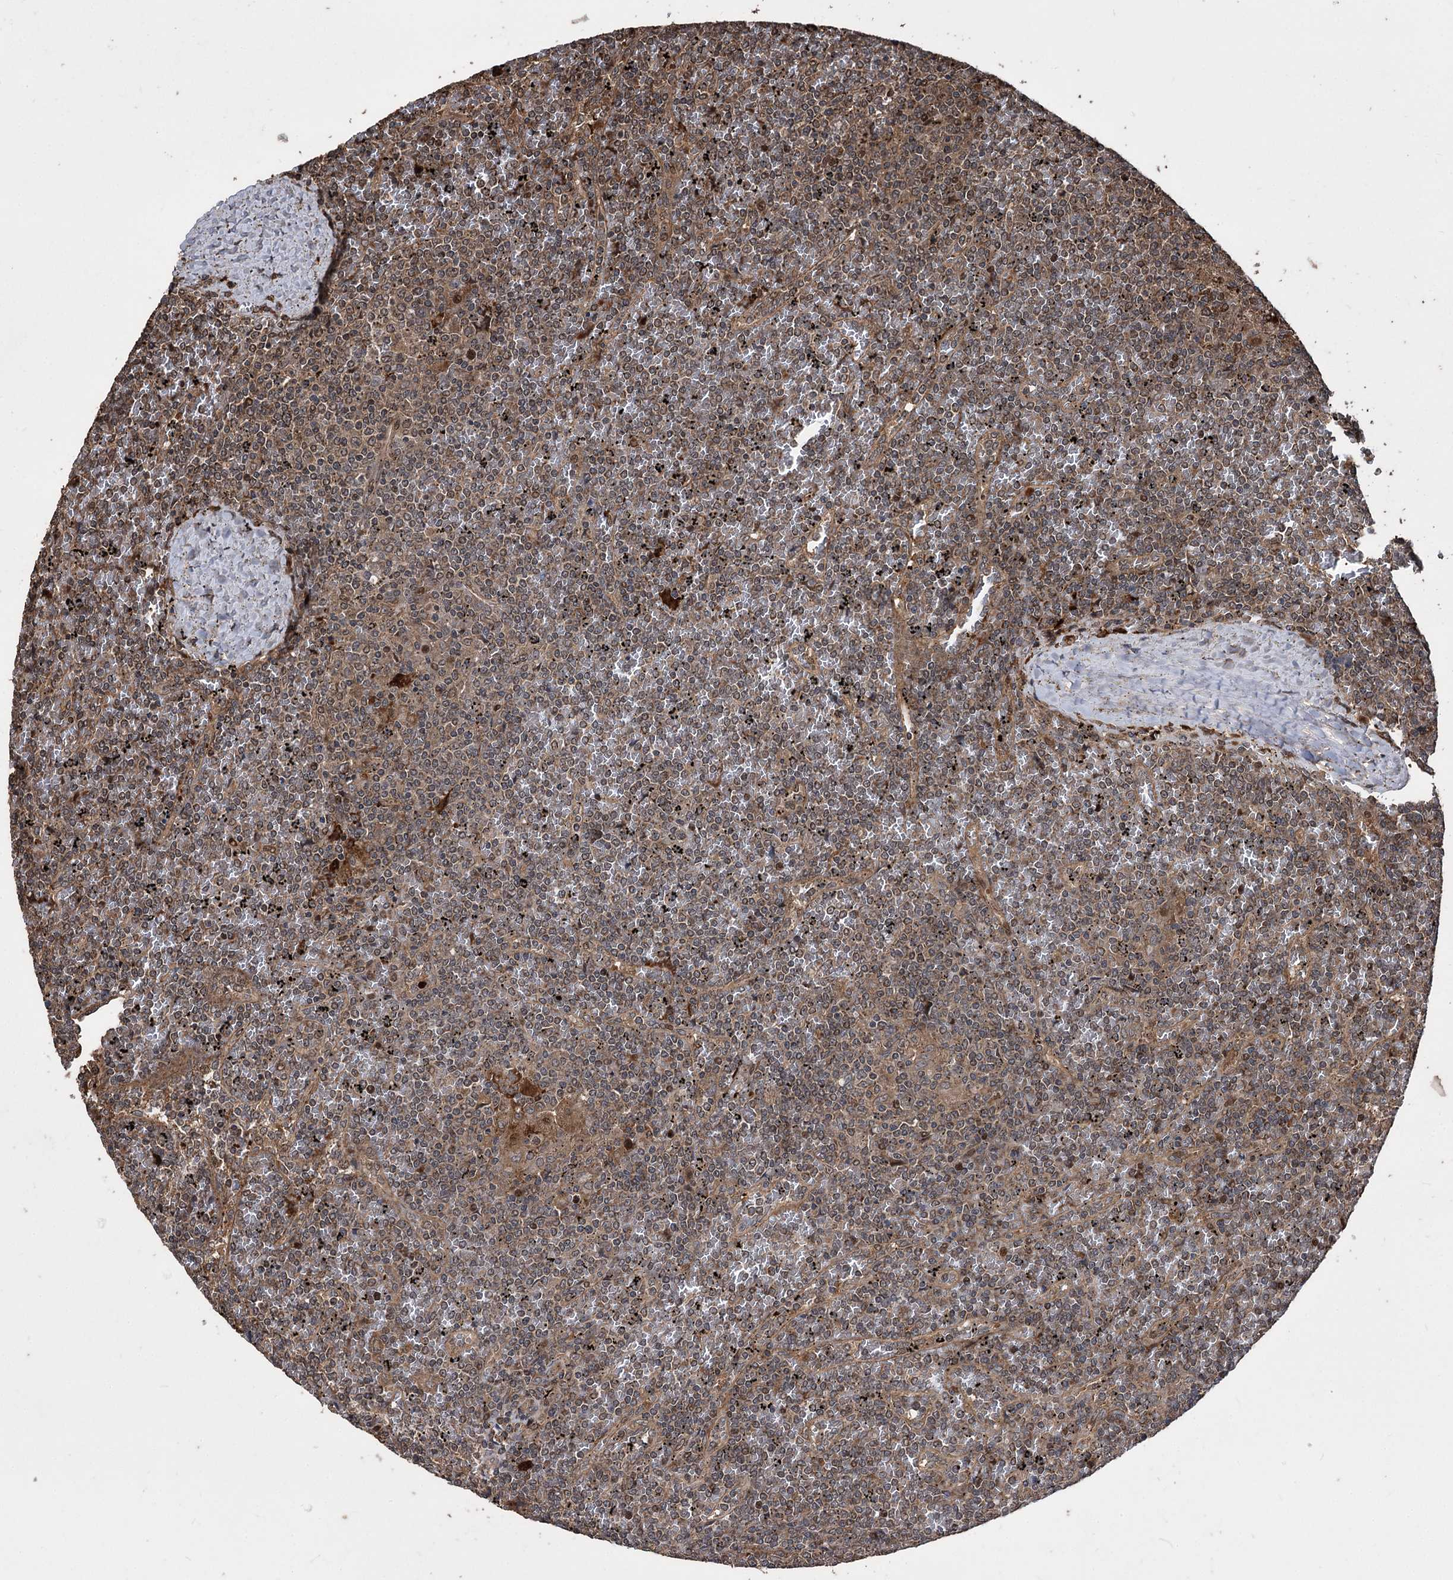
{"staining": {"intensity": "moderate", "quantity": "25%-75%", "location": "cytoplasmic/membranous"}, "tissue": "lymphoma", "cell_type": "Tumor cells", "image_type": "cancer", "snomed": [{"axis": "morphology", "description": "Malignant lymphoma, non-Hodgkin's type, Low grade"}, {"axis": "topography", "description": "Spleen"}], "caption": "Human lymphoma stained for a protein (brown) demonstrates moderate cytoplasmic/membranous positive staining in about 25%-75% of tumor cells.", "gene": "RASSF3", "patient": {"sex": "female", "age": 19}}